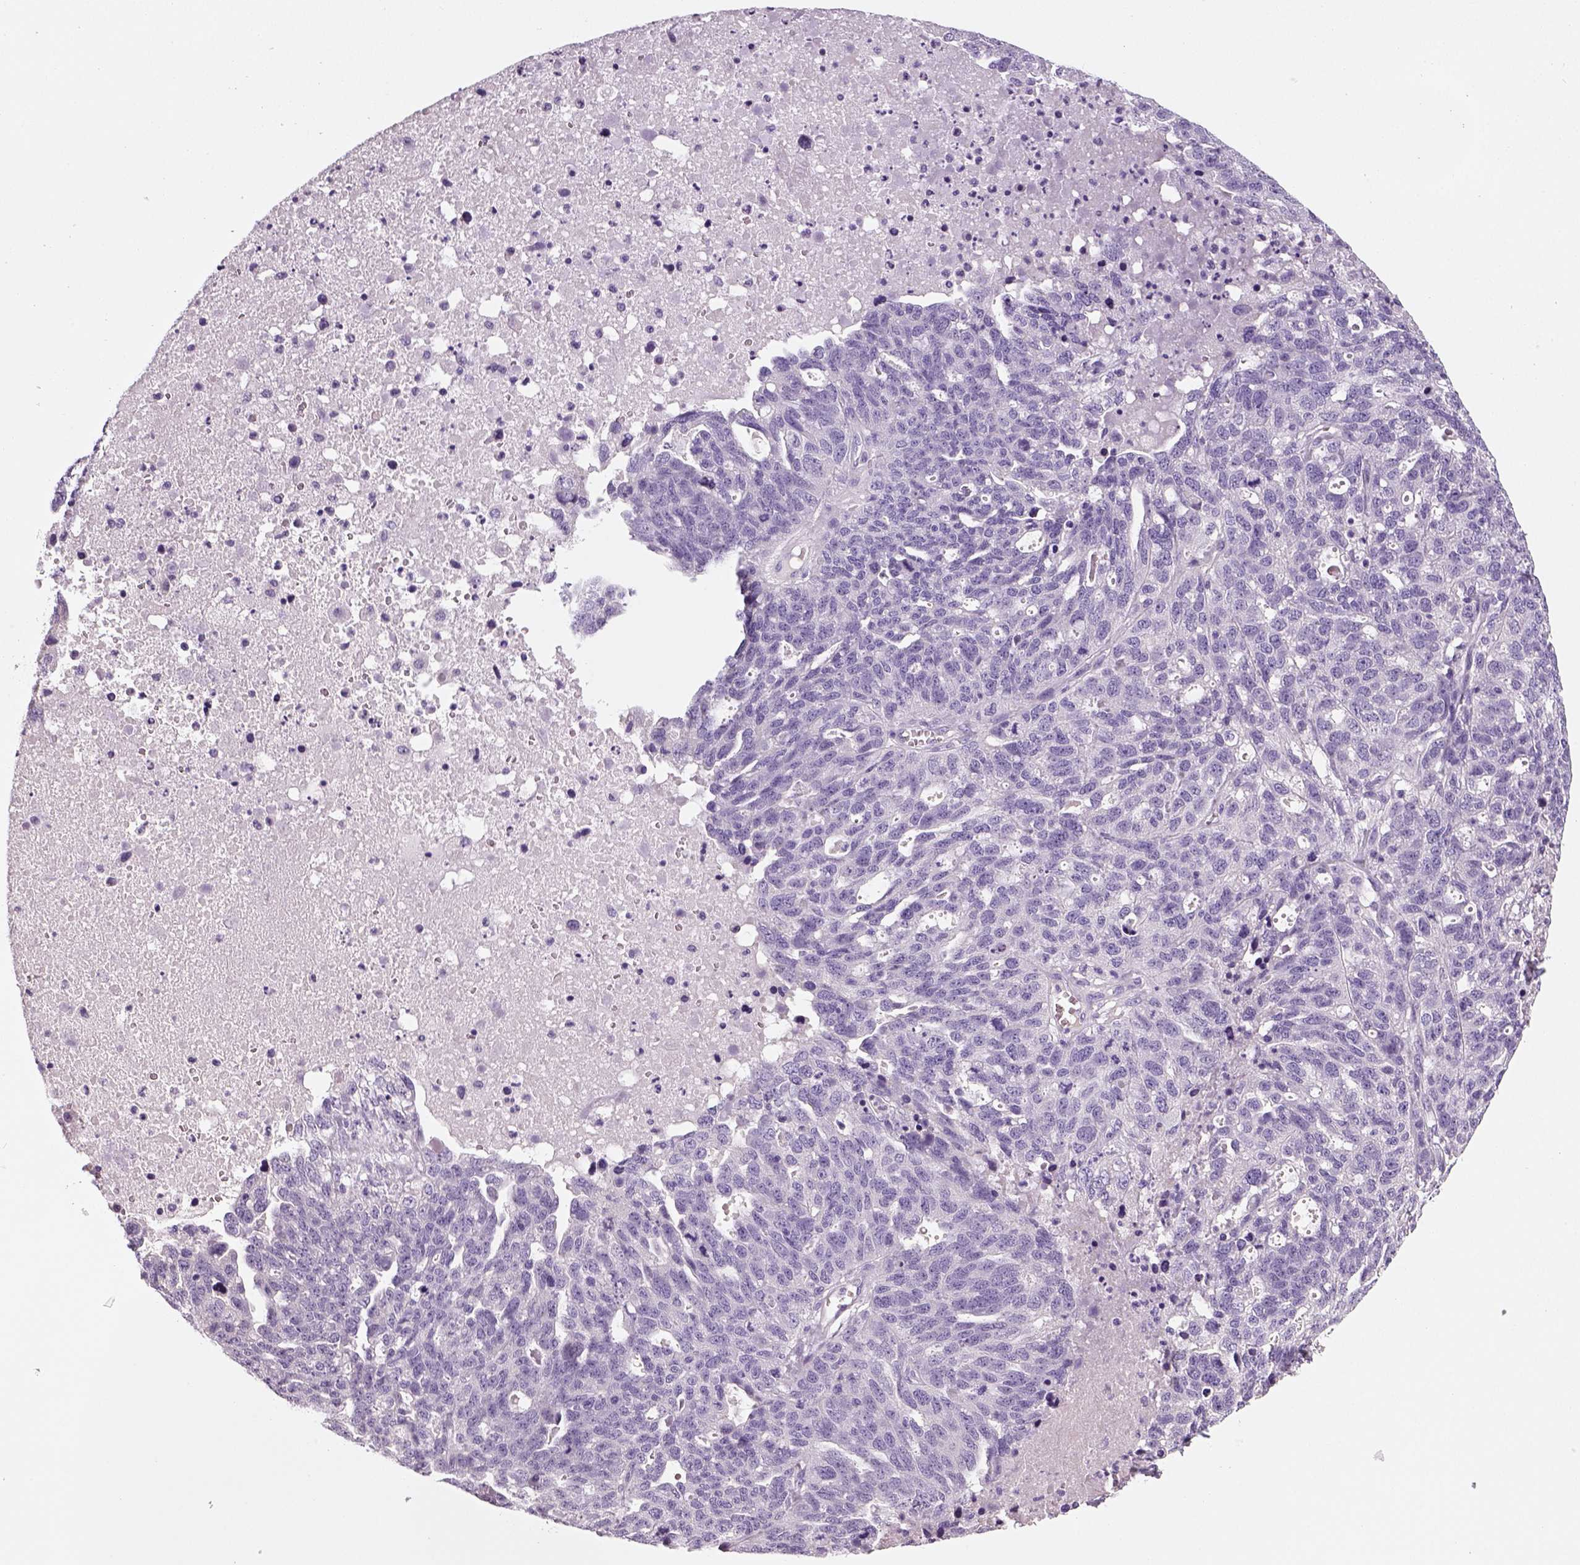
{"staining": {"intensity": "negative", "quantity": "none", "location": "none"}, "tissue": "ovarian cancer", "cell_type": "Tumor cells", "image_type": "cancer", "snomed": [{"axis": "morphology", "description": "Cystadenocarcinoma, serous, NOS"}, {"axis": "topography", "description": "Ovary"}], "caption": "Tumor cells are negative for protein expression in human ovarian cancer (serous cystadenocarcinoma). (Stains: DAB immunohistochemistry with hematoxylin counter stain, Microscopy: brightfield microscopy at high magnification).", "gene": "TSPAN7", "patient": {"sex": "female", "age": 71}}